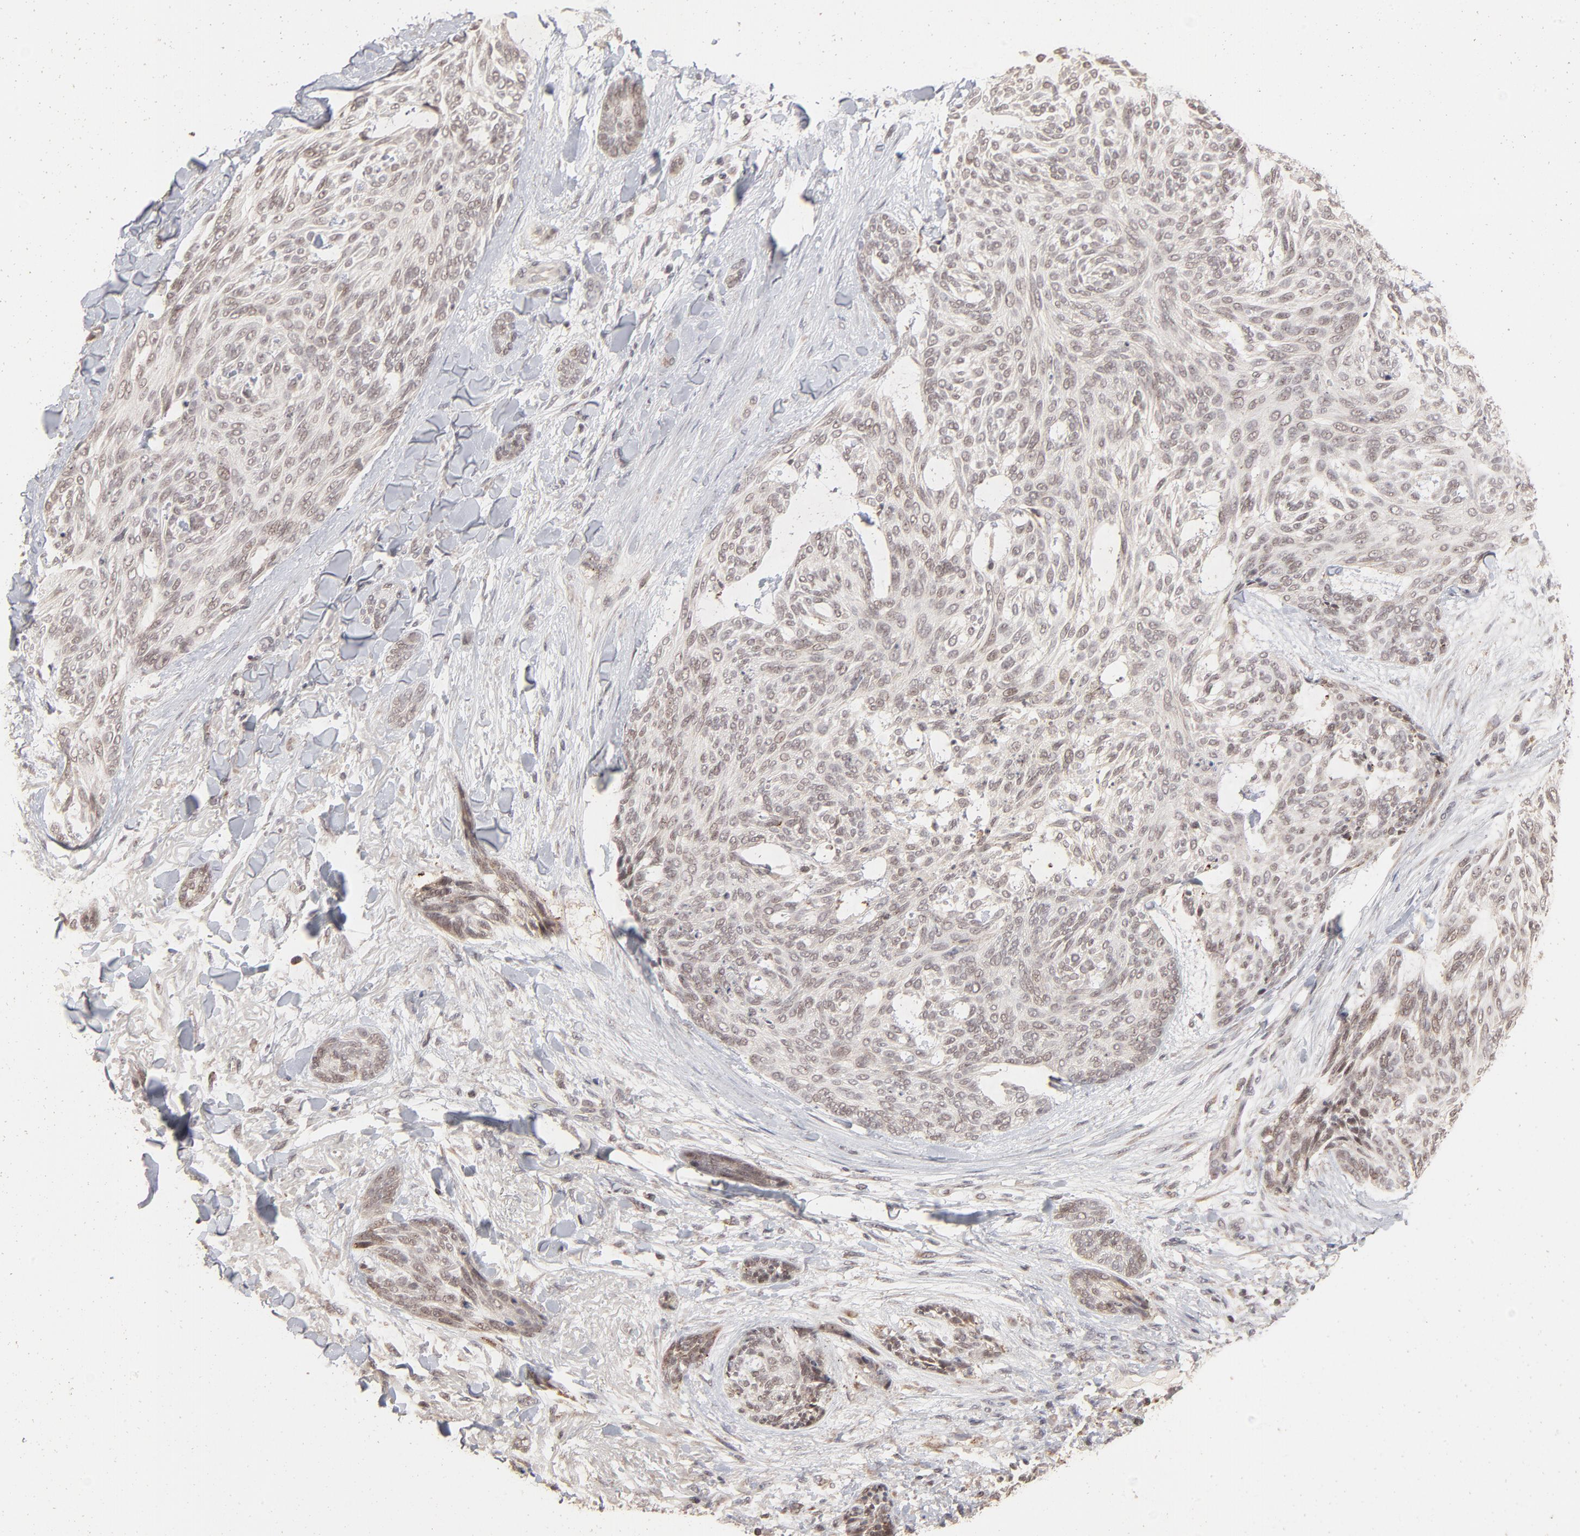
{"staining": {"intensity": "weak", "quantity": ">75%", "location": "nuclear"}, "tissue": "skin cancer", "cell_type": "Tumor cells", "image_type": "cancer", "snomed": [{"axis": "morphology", "description": "Normal tissue, NOS"}, {"axis": "morphology", "description": "Basal cell carcinoma"}, {"axis": "topography", "description": "Skin"}], "caption": "Immunohistochemistry (IHC) (DAB) staining of skin cancer (basal cell carcinoma) reveals weak nuclear protein positivity in approximately >75% of tumor cells.", "gene": "ARIH1", "patient": {"sex": "female", "age": 71}}